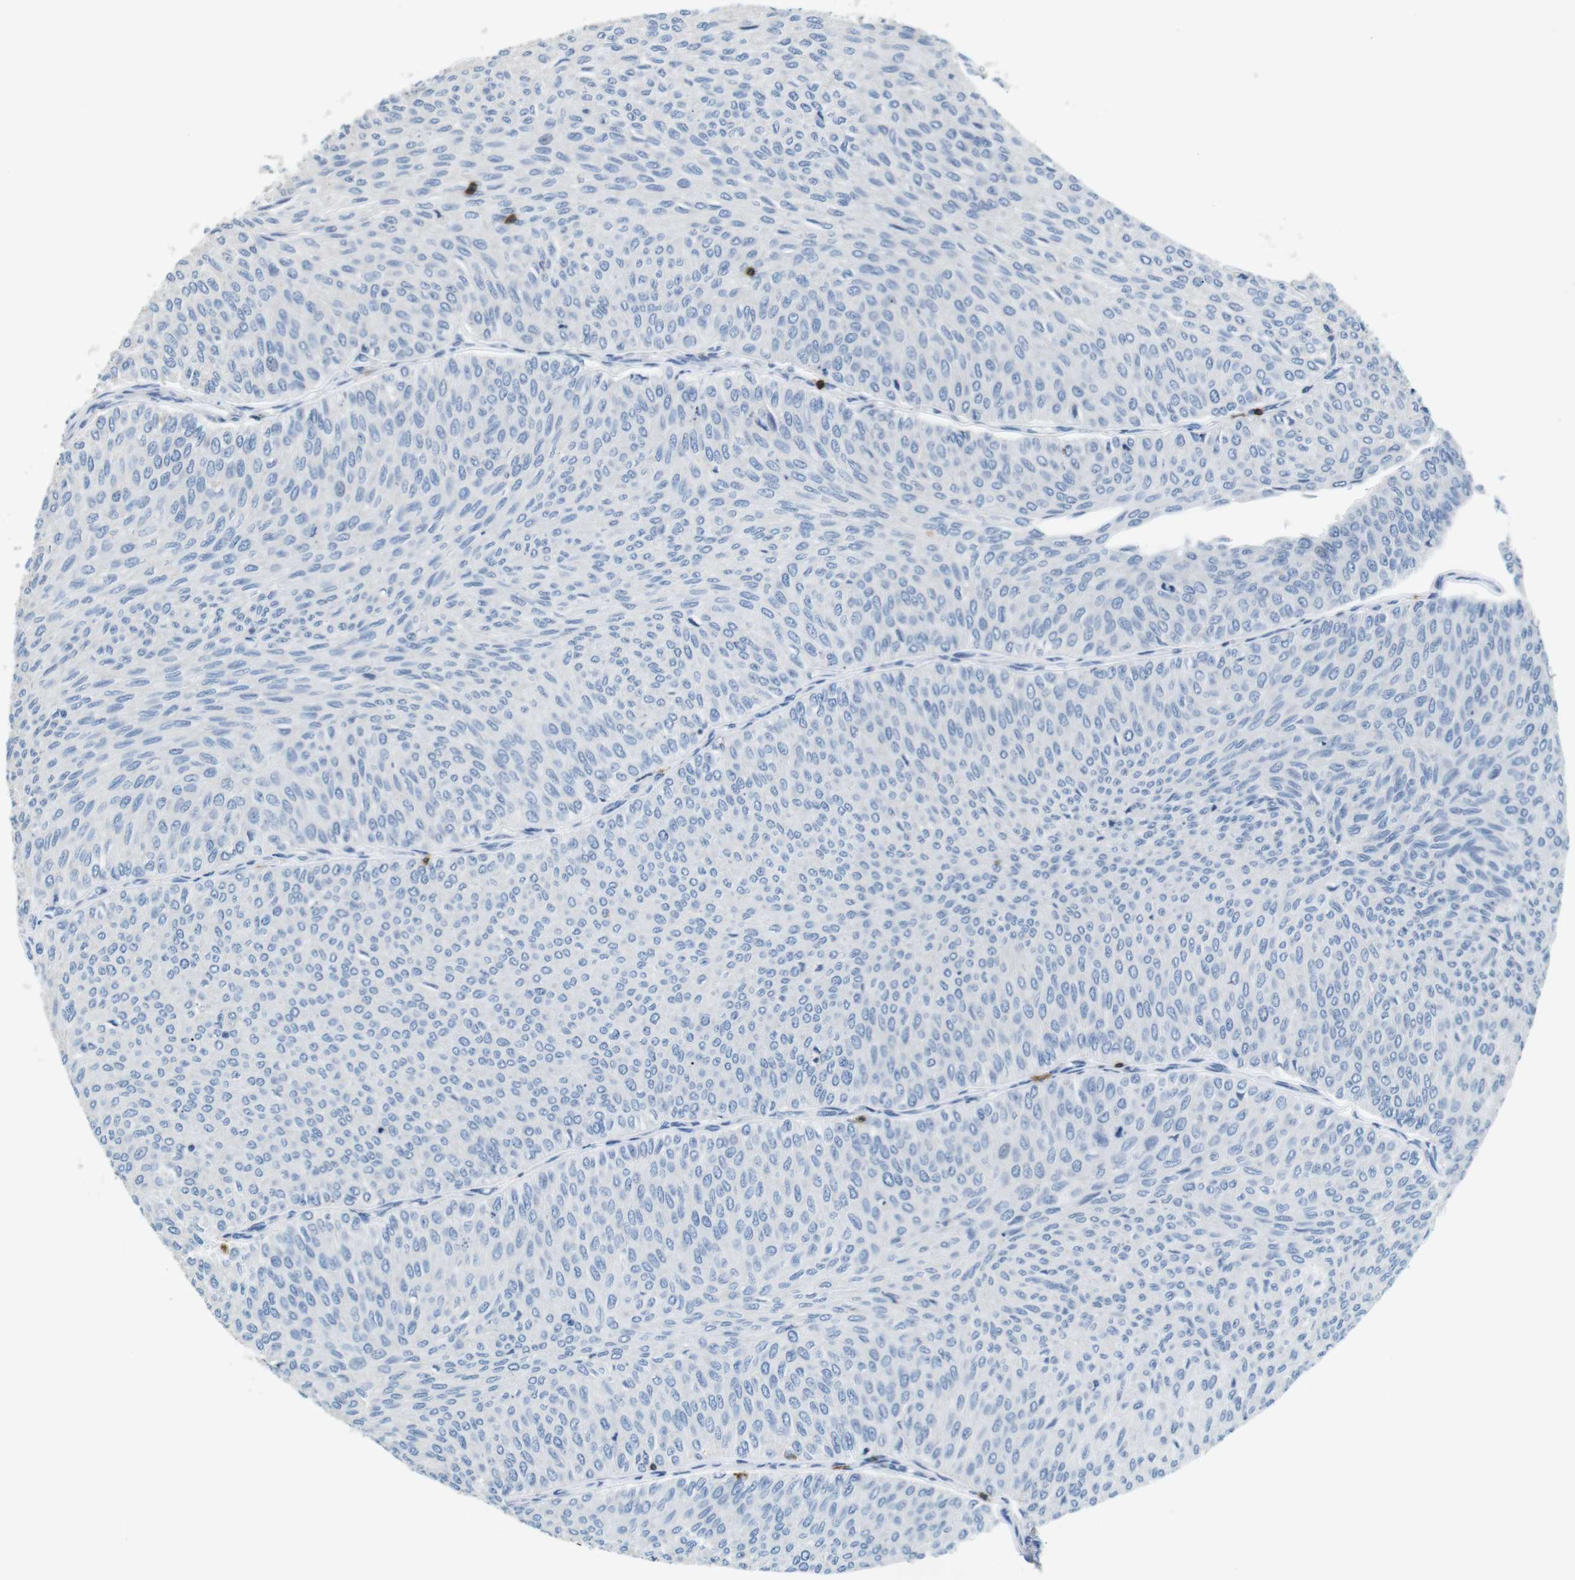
{"staining": {"intensity": "negative", "quantity": "none", "location": "none"}, "tissue": "urothelial cancer", "cell_type": "Tumor cells", "image_type": "cancer", "snomed": [{"axis": "morphology", "description": "Urothelial carcinoma, Low grade"}, {"axis": "topography", "description": "Urinary bladder"}], "caption": "This image is of low-grade urothelial carcinoma stained with immunohistochemistry (IHC) to label a protein in brown with the nuclei are counter-stained blue. There is no staining in tumor cells.", "gene": "CD6", "patient": {"sex": "male", "age": 78}}